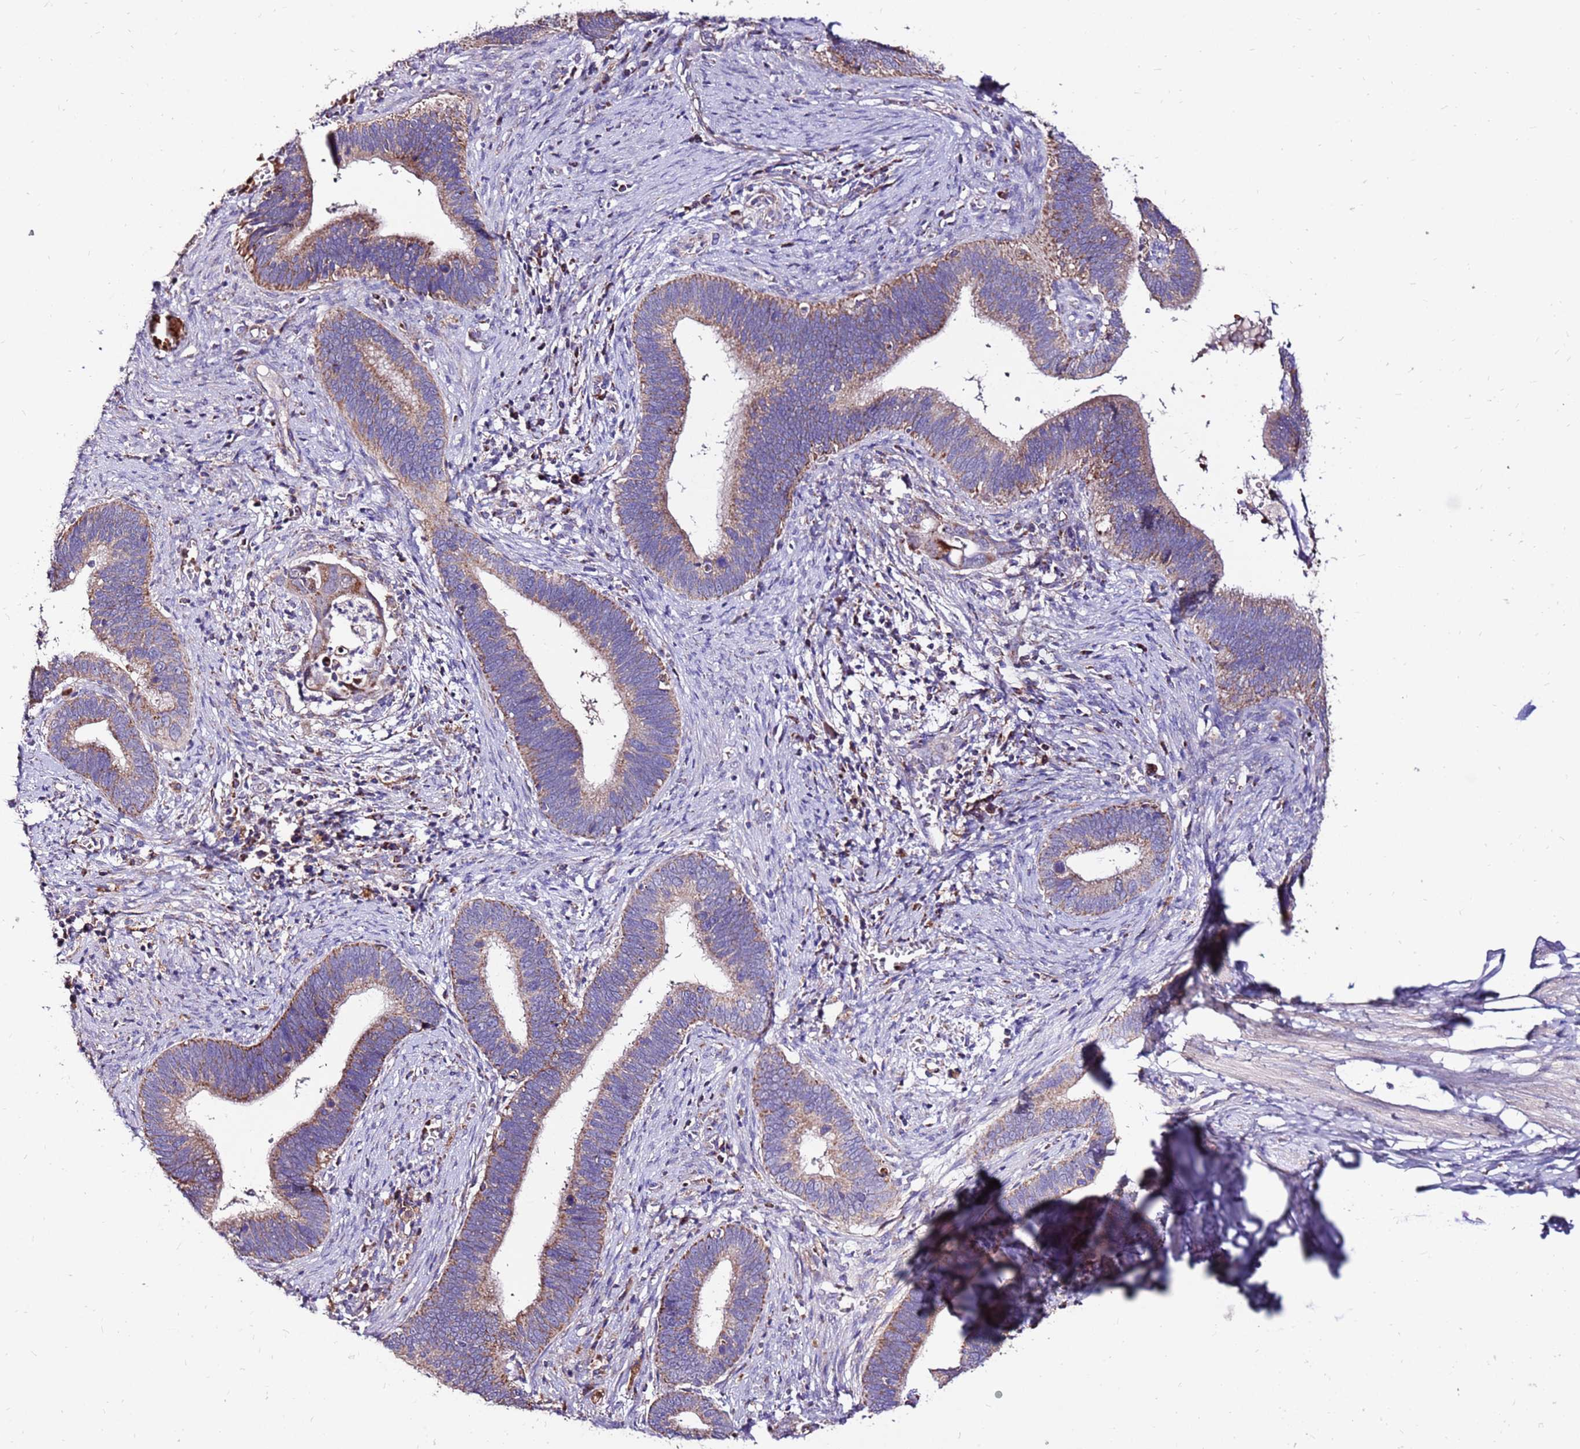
{"staining": {"intensity": "moderate", "quantity": ">75%", "location": "cytoplasmic/membranous"}, "tissue": "cervical cancer", "cell_type": "Tumor cells", "image_type": "cancer", "snomed": [{"axis": "morphology", "description": "Adenocarcinoma, NOS"}, {"axis": "topography", "description": "Cervix"}], "caption": "Protein staining of adenocarcinoma (cervical) tissue exhibits moderate cytoplasmic/membranous expression in about >75% of tumor cells.", "gene": "SPSB3", "patient": {"sex": "female", "age": 42}}